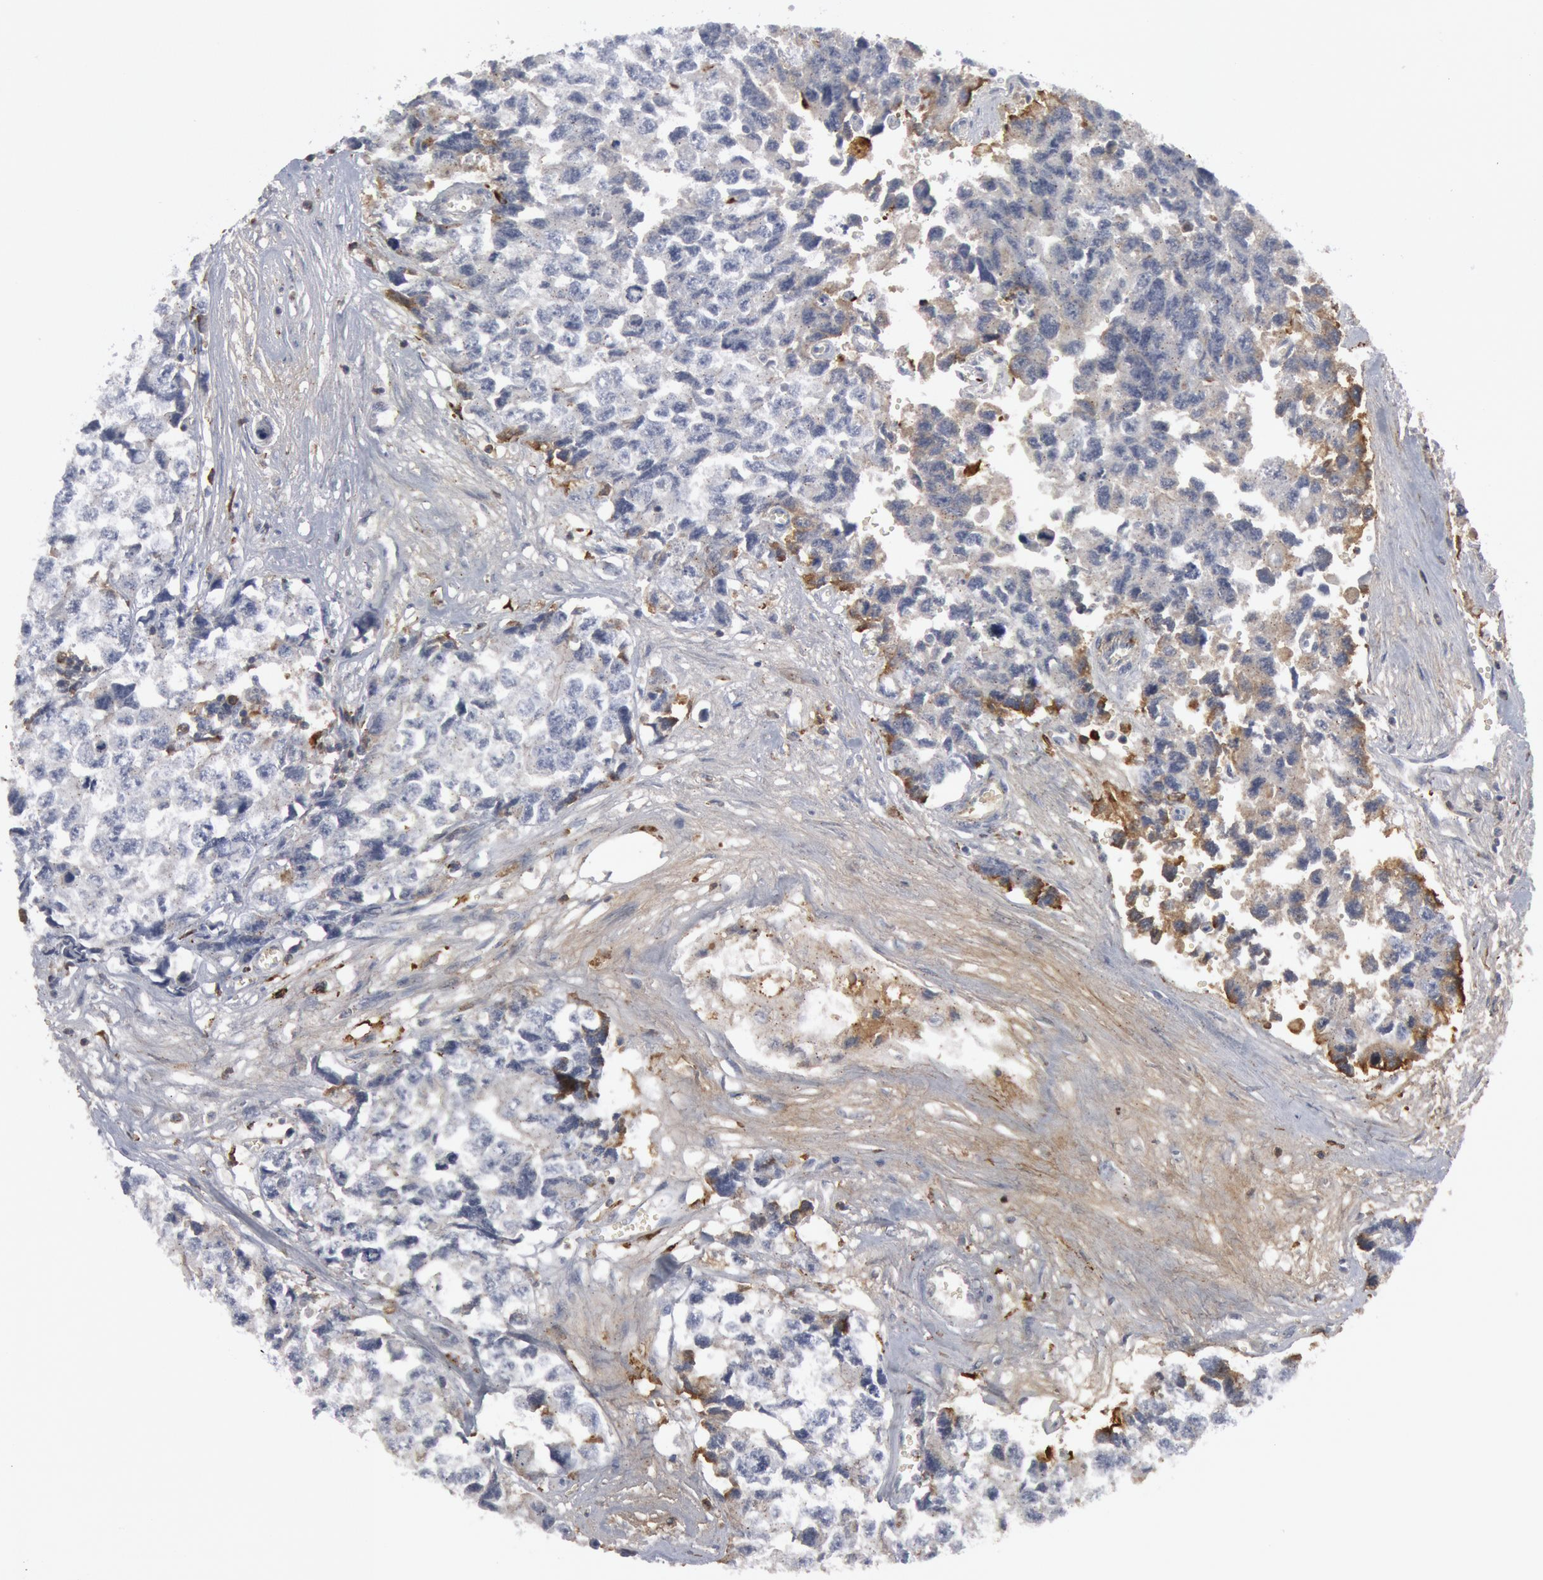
{"staining": {"intensity": "negative", "quantity": "none", "location": "none"}, "tissue": "testis cancer", "cell_type": "Tumor cells", "image_type": "cancer", "snomed": [{"axis": "morphology", "description": "Carcinoma, Embryonal, NOS"}, {"axis": "topography", "description": "Testis"}], "caption": "There is no significant expression in tumor cells of embryonal carcinoma (testis). (DAB (3,3'-diaminobenzidine) IHC with hematoxylin counter stain).", "gene": "C1QC", "patient": {"sex": "male", "age": 31}}